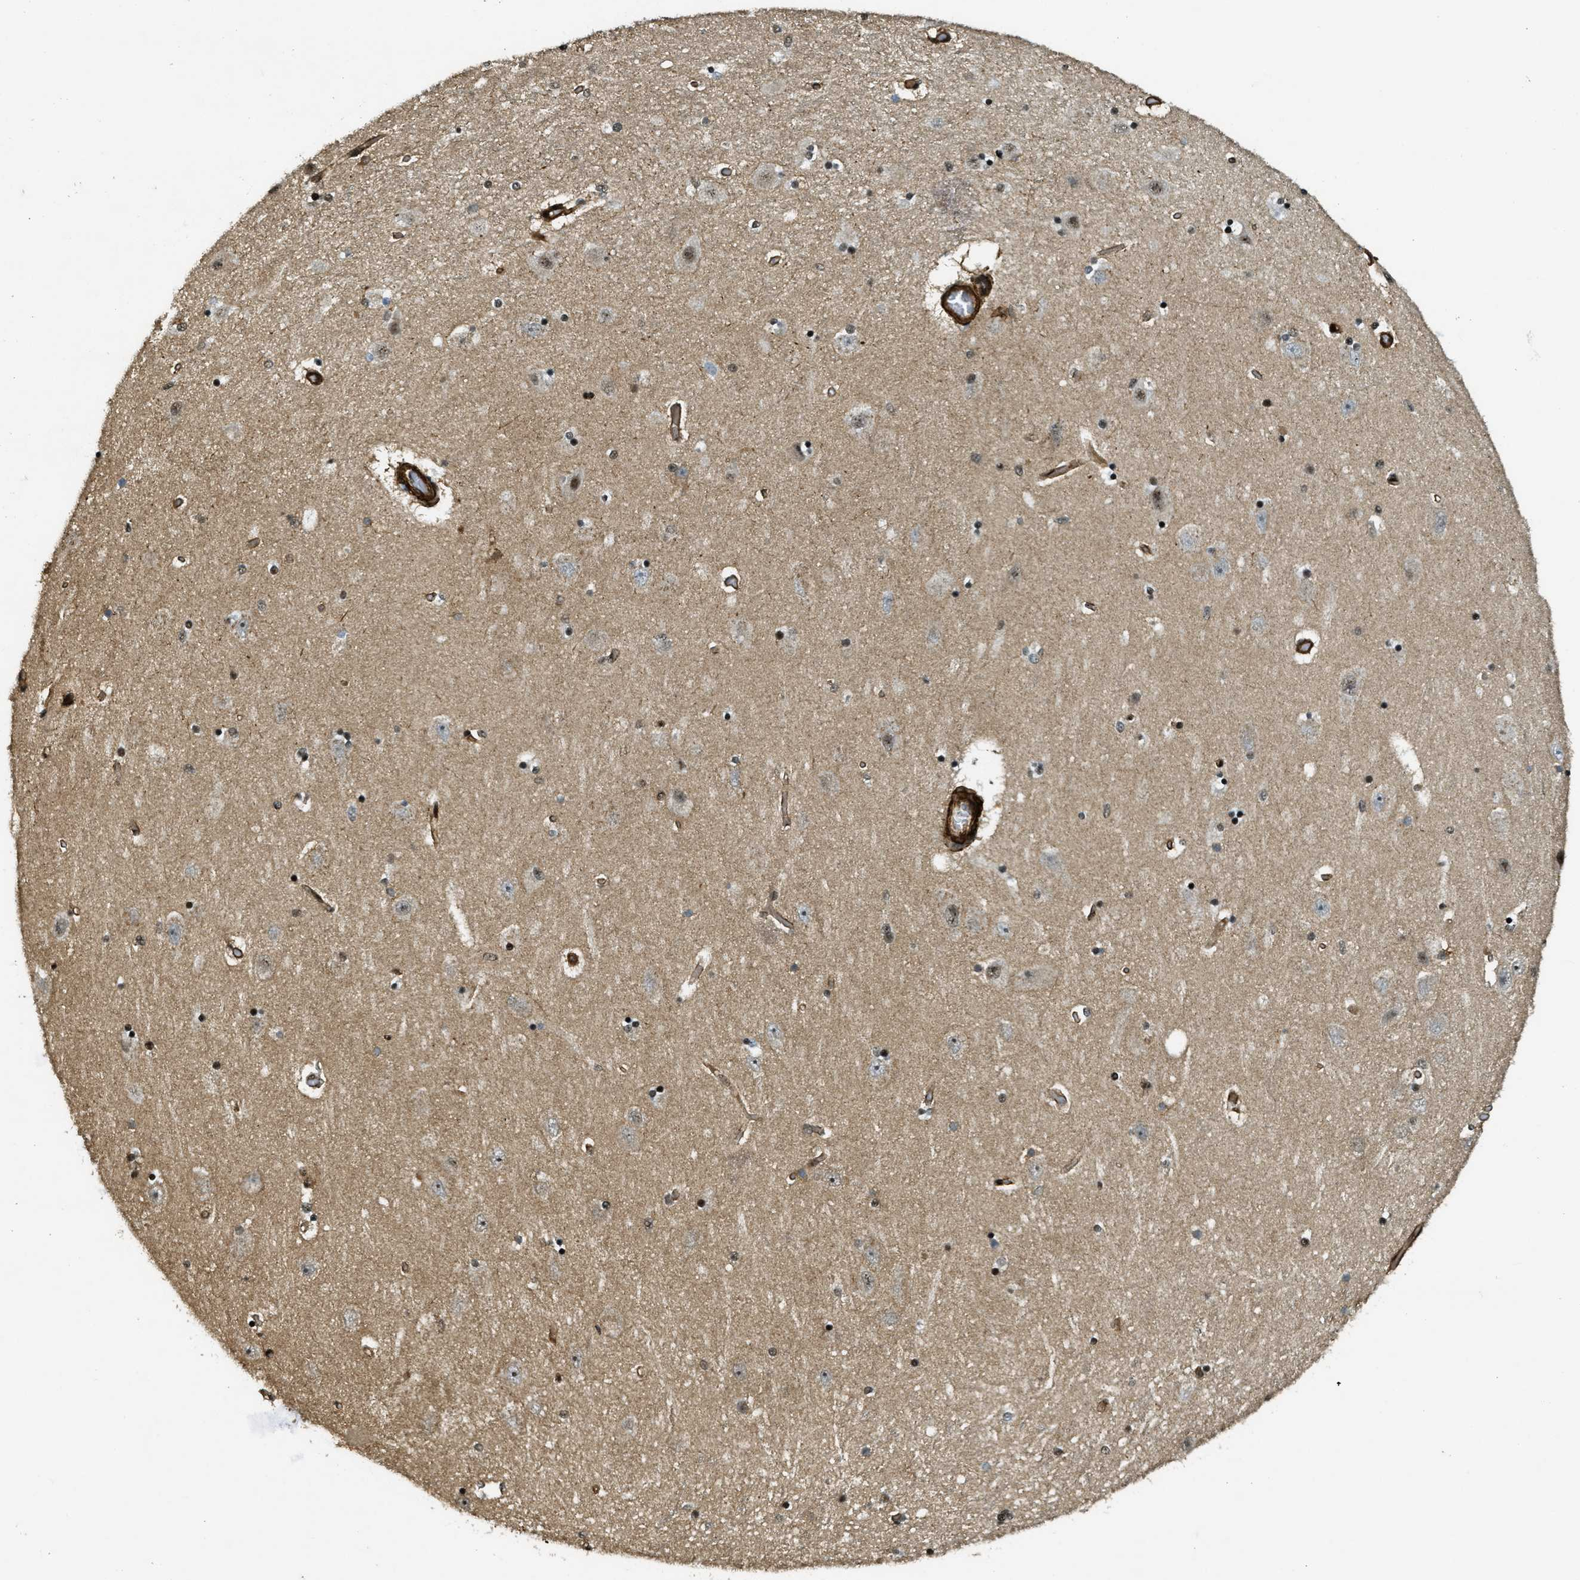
{"staining": {"intensity": "strong", "quantity": ">75%", "location": "nuclear"}, "tissue": "hippocampus", "cell_type": "Glial cells", "image_type": "normal", "snomed": [{"axis": "morphology", "description": "Normal tissue, NOS"}, {"axis": "topography", "description": "Hippocampus"}], "caption": "This micrograph reveals immunohistochemistry (IHC) staining of benign human hippocampus, with high strong nuclear expression in approximately >75% of glial cells.", "gene": "CFAP36", "patient": {"sex": "female", "age": 54}}